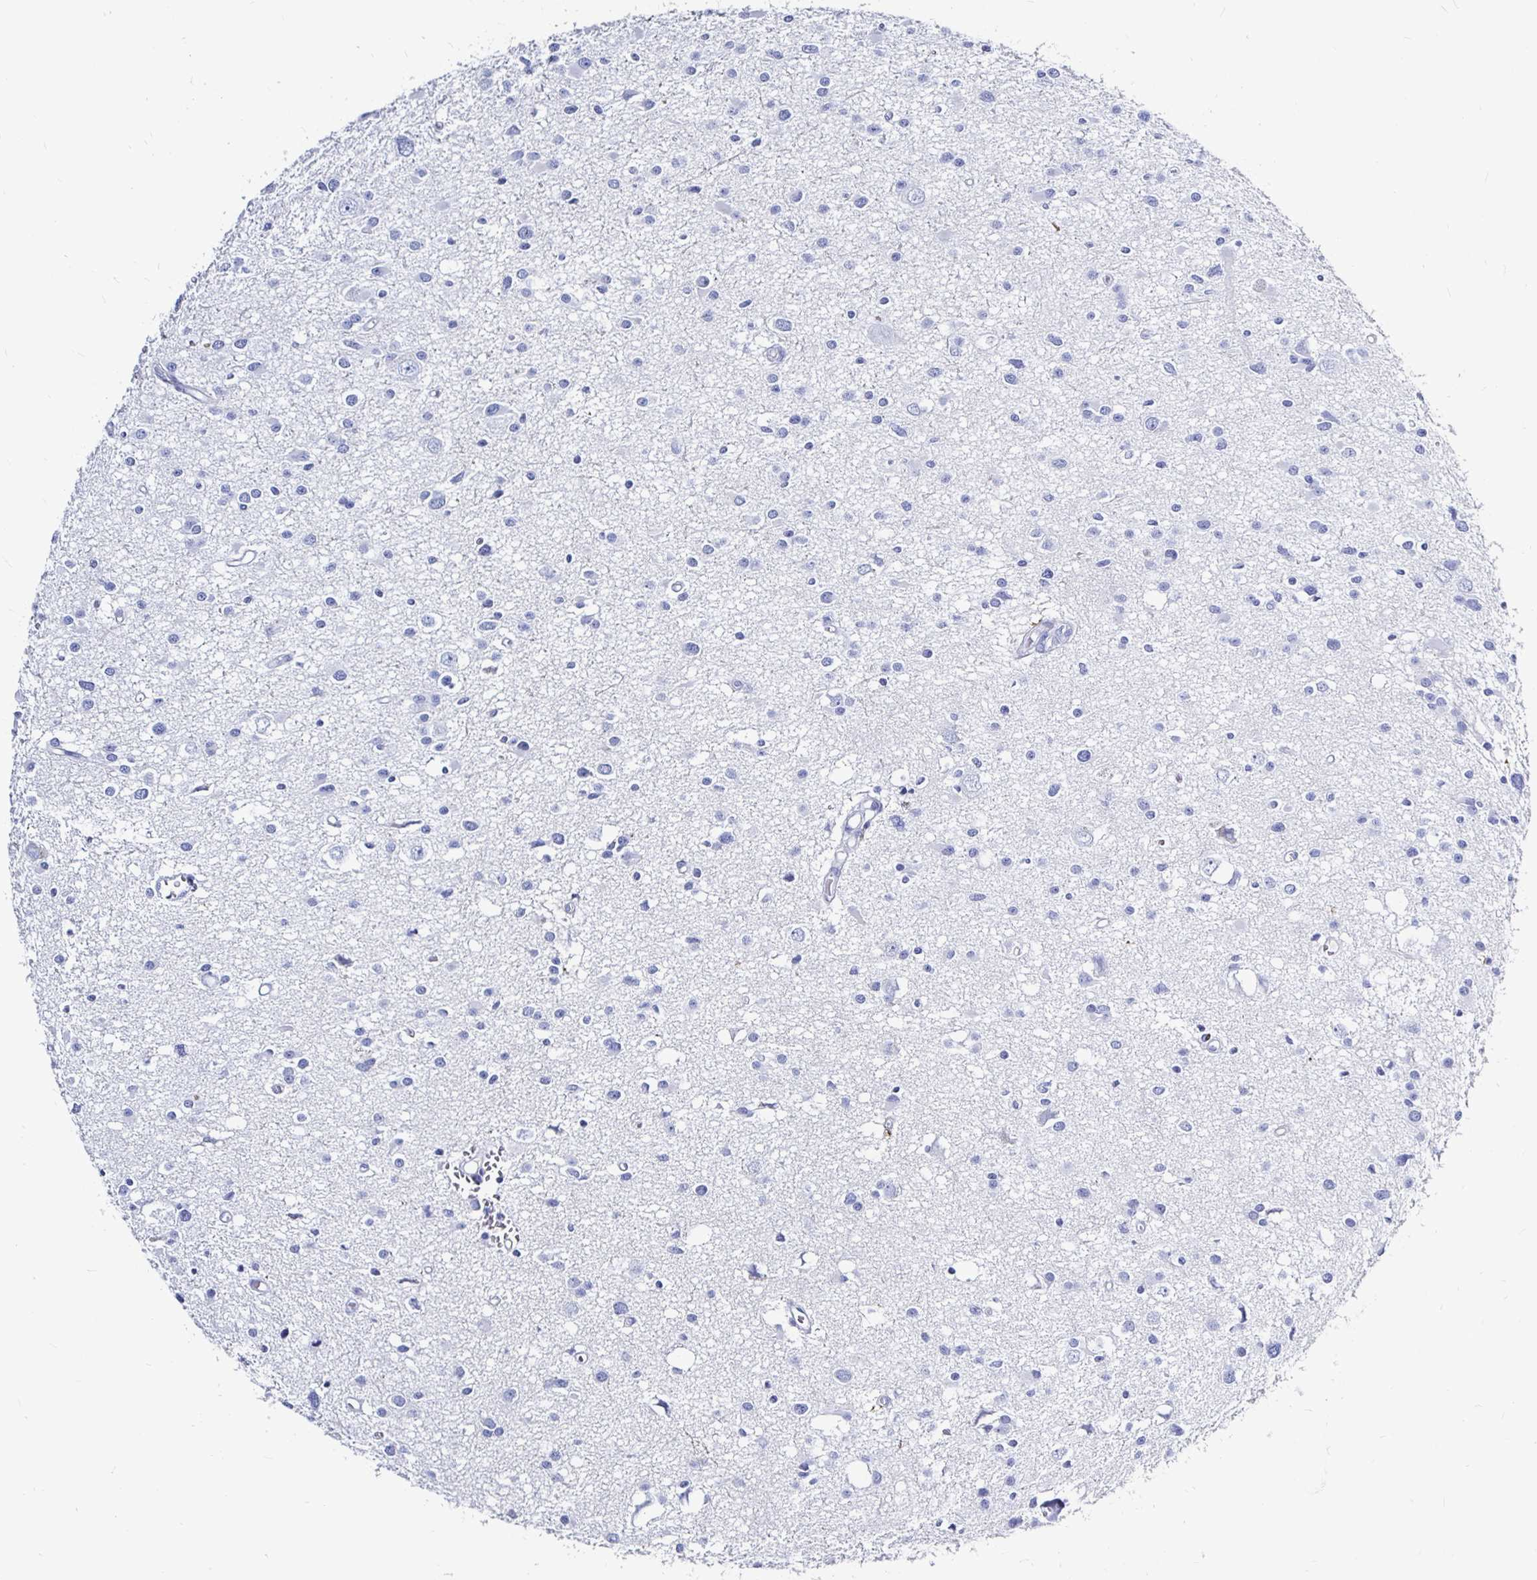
{"staining": {"intensity": "negative", "quantity": "none", "location": "none"}, "tissue": "glioma", "cell_type": "Tumor cells", "image_type": "cancer", "snomed": [{"axis": "morphology", "description": "Glioma, malignant, High grade"}, {"axis": "topography", "description": "Brain"}], "caption": "Immunohistochemistry micrograph of neoplastic tissue: glioma stained with DAB (3,3'-diaminobenzidine) shows no significant protein staining in tumor cells. The staining was performed using DAB to visualize the protein expression in brown, while the nuclei were stained in blue with hematoxylin (Magnification: 20x).", "gene": "LUZP4", "patient": {"sex": "male", "age": 54}}